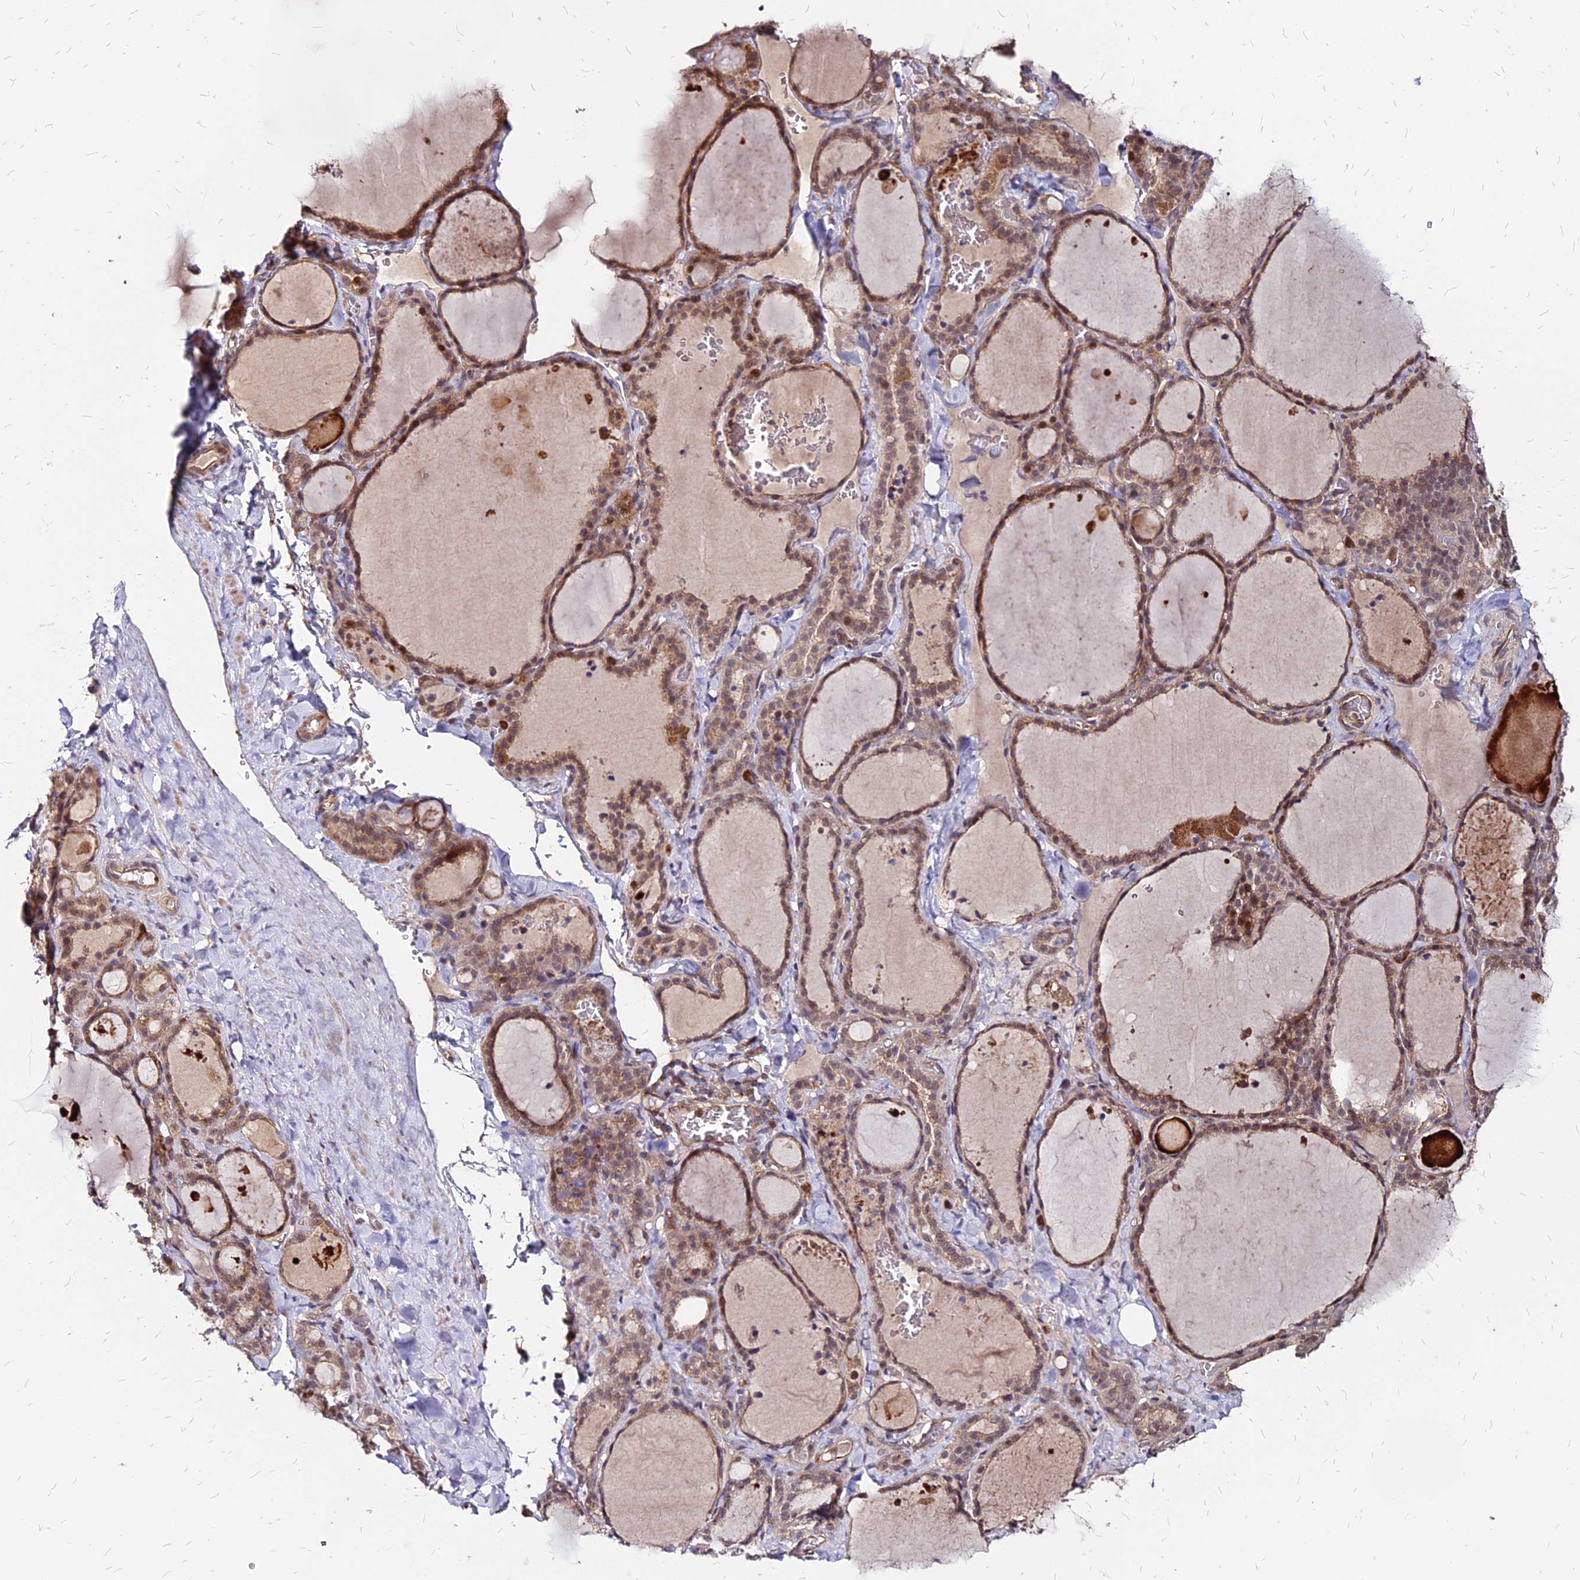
{"staining": {"intensity": "moderate", "quantity": ">75%", "location": "cytoplasmic/membranous"}, "tissue": "thyroid gland", "cell_type": "Glandular cells", "image_type": "normal", "snomed": [{"axis": "morphology", "description": "Normal tissue, NOS"}, {"axis": "topography", "description": "Thyroid gland"}], "caption": "Immunohistochemical staining of unremarkable human thyroid gland shows moderate cytoplasmic/membranous protein positivity in approximately >75% of glandular cells.", "gene": "APBA3", "patient": {"sex": "female", "age": 22}}